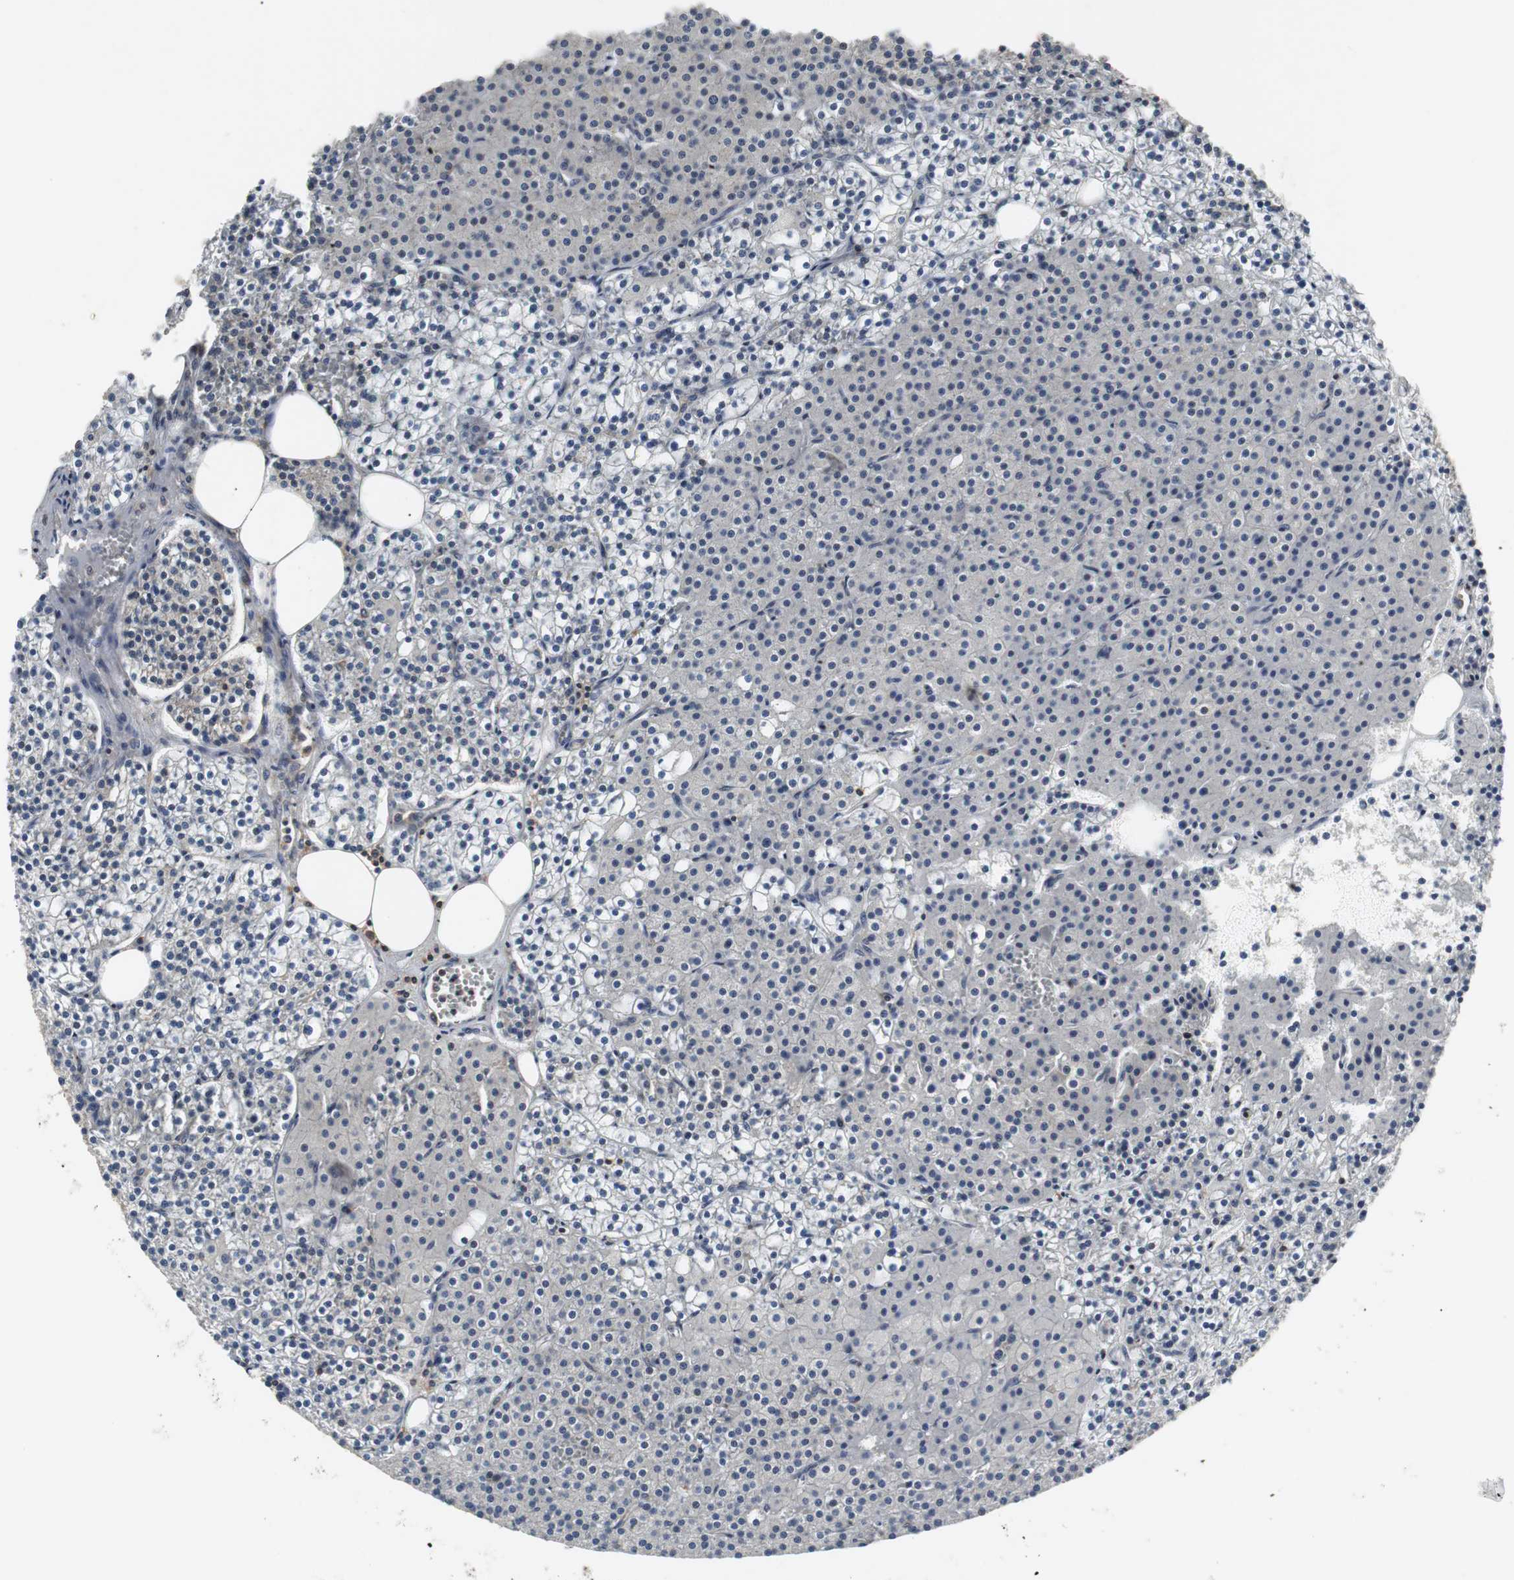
{"staining": {"intensity": "weak", "quantity": "<25%", "location": "cytoplasmic/membranous"}, "tissue": "parathyroid gland", "cell_type": "Glandular cells", "image_type": "normal", "snomed": [{"axis": "morphology", "description": "Normal tissue, NOS"}, {"axis": "topography", "description": "Parathyroid gland"}], "caption": "Protein analysis of normal parathyroid gland reveals no significant expression in glandular cells. (DAB immunohistochemistry (IHC) visualized using brightfield microscopy, high magnification).", "gene": "TSC22D4", "patient": {"sex": "female", "age": 63}}